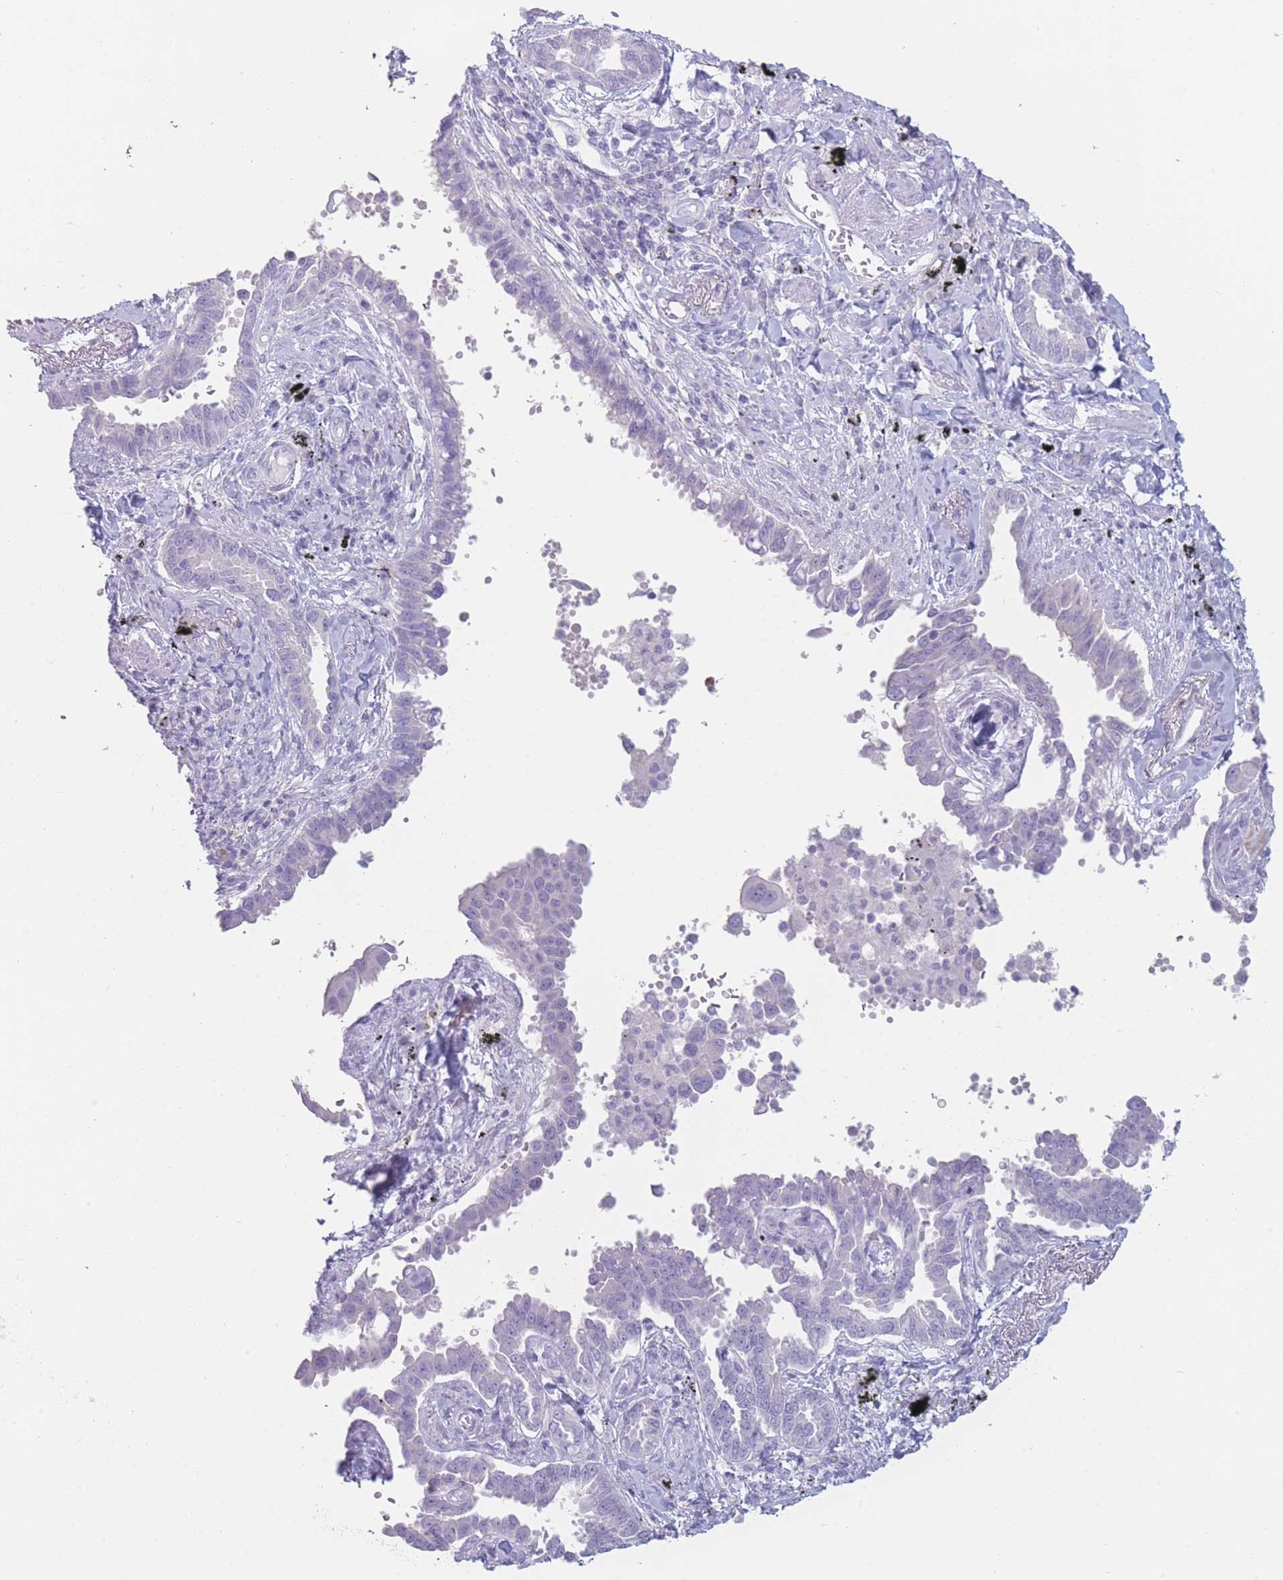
{"staining": {"intensity": "negative", "quantity": "none", "location": "none"}, "tissue": "lung cancer", "cell_type": "Tumor cells", "image_type": "cancer", "snomed": [{"axis": "morphology", "description": "Adenocarcinoma, NOS"}, {"axis": "topography", "description": "Lung"}], "caption": "This is a photomicrograph of IHC staining of lung adenocarcinoma, which shows no positivity in tumor cells.", "gene": "GPR12", "patient": {"sex": "male", "age": 67}}